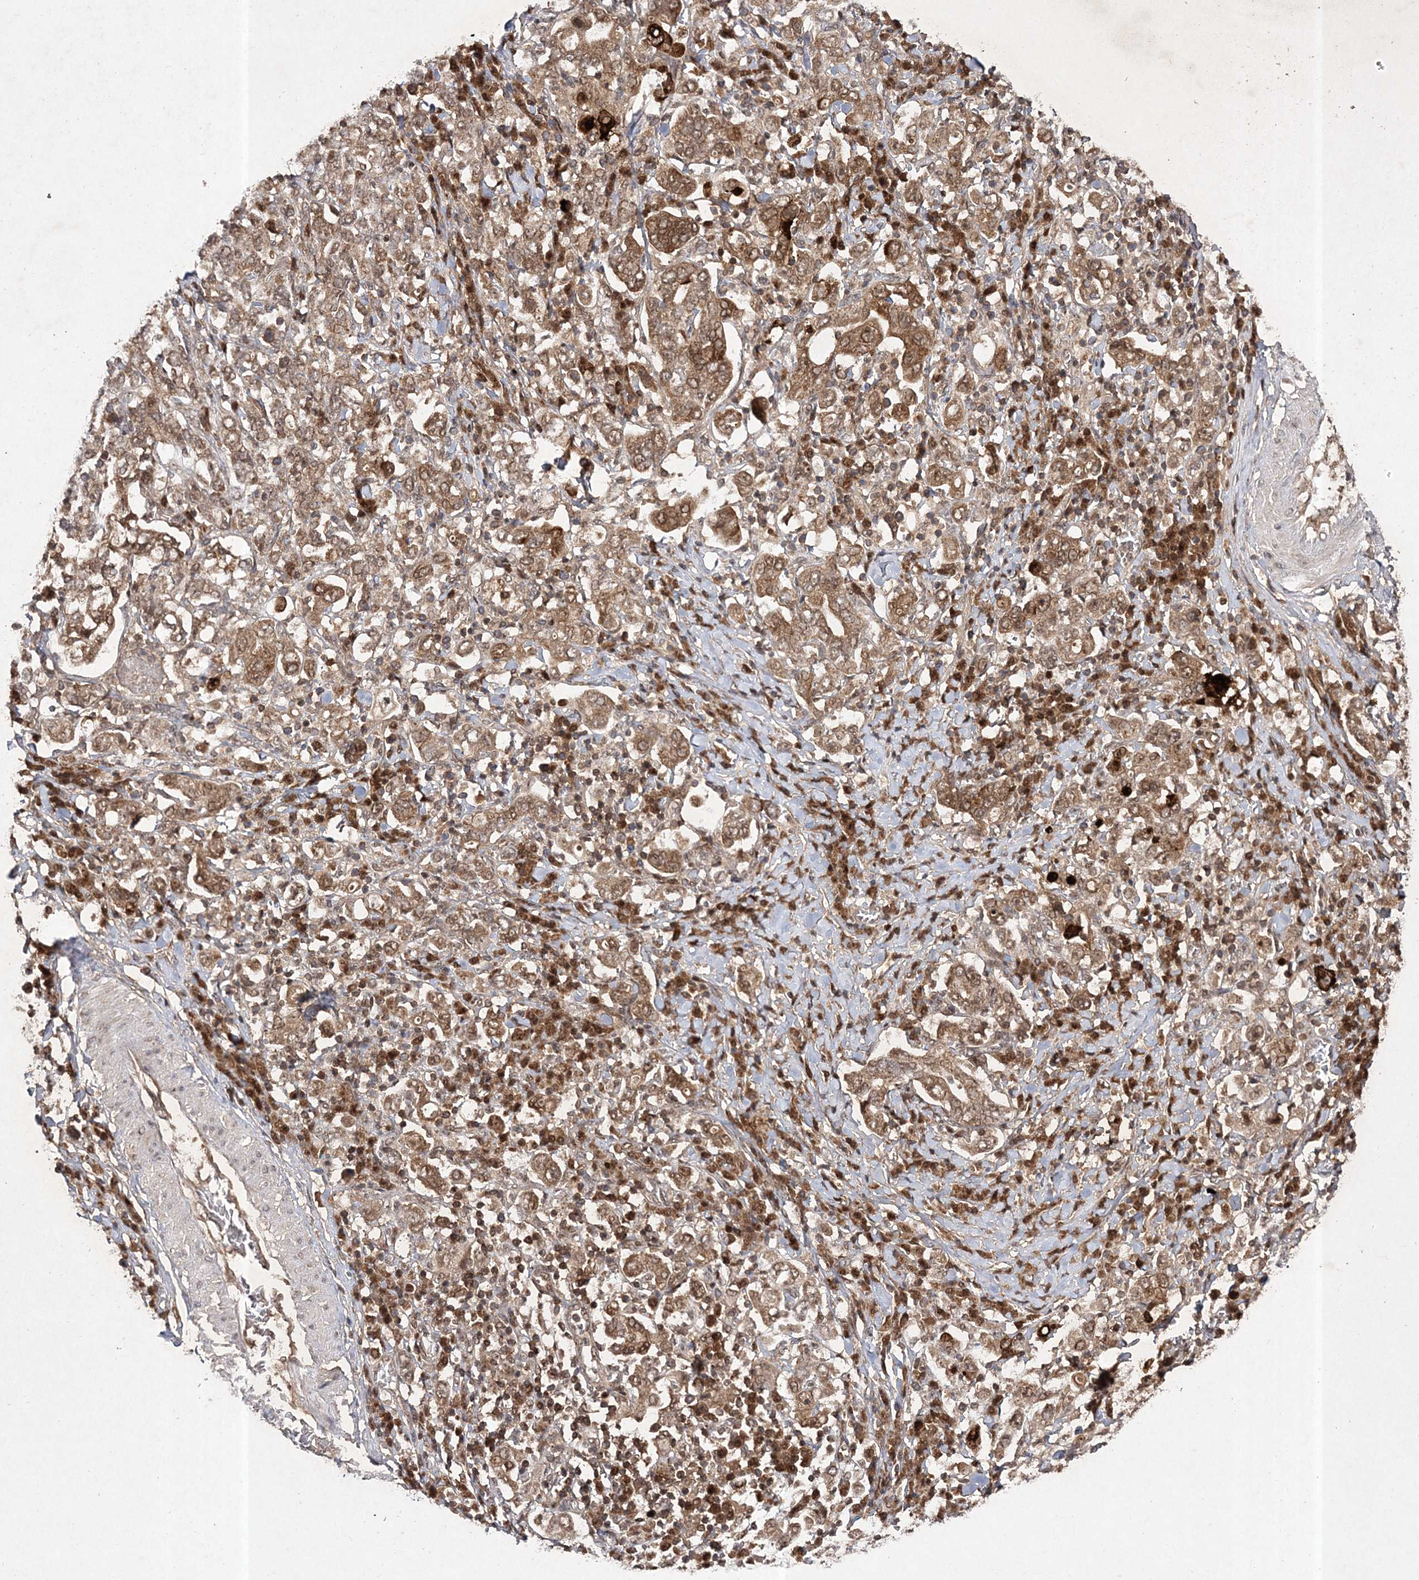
{"staining": {"intensity": "moderate", "quantity": ">75%", "location": "cytoplasmic/membranous,nuclear"}, "tissue": "stomach cancer", "cell_type": "Tumor cells", "image_type": "cancer", "snomed": [{"axis": "morphology", "description": "Adenocarcinoma, NOS"}, {"axis": "topography", "description": "Stomach, upper"}], "caption": "Immunohistochemical staining of human stomach adenocarcinoma shows moderate cytoplasmic/membranous and nuclear protein staining in about >75% of tumor cells.", "gene": "NIF3L1", "patient": {"sex": "male", "age": 62}}